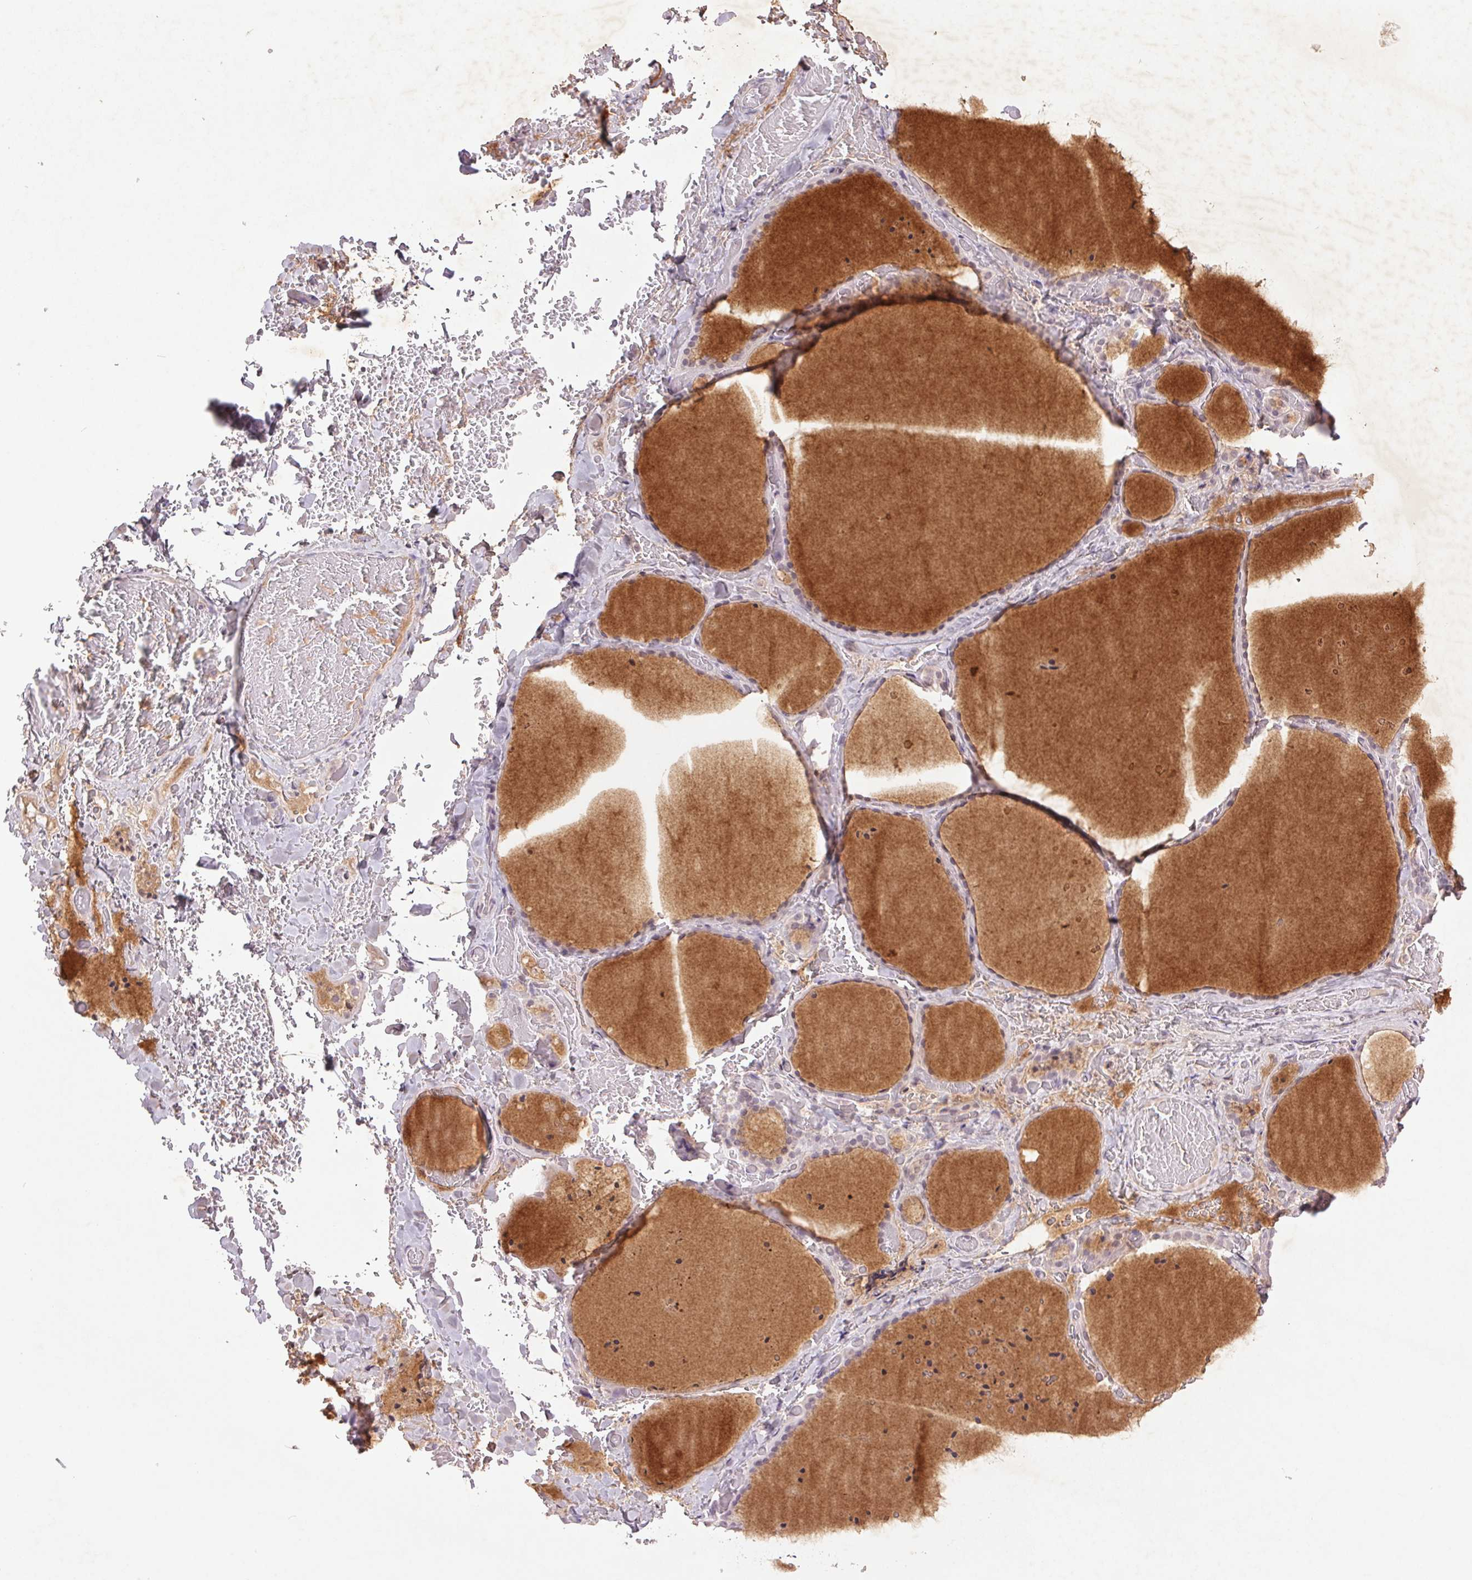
{"staining": {"intensity": "weak", "quantity": "25%-75%", "location": "cytoplasmic/membranous"}, "tissue": "thyroid gland", "cell_type": "Glandular cells", "image_type": "normal", "snomed": [{"axis": "morphology", "description": "Normal tissue, NOS"}, {"axis": "topography", "description": "Thyroid gland"}], "caption": "Immunohistochemical staining of normal thyroid gland shows 25%-75% levels of weak cytoplasmic/membranous protein expression in about 25%-75% of glandular cells.", "gene": "FAM168B", "patient": {"sex": "female", "age": 36}}